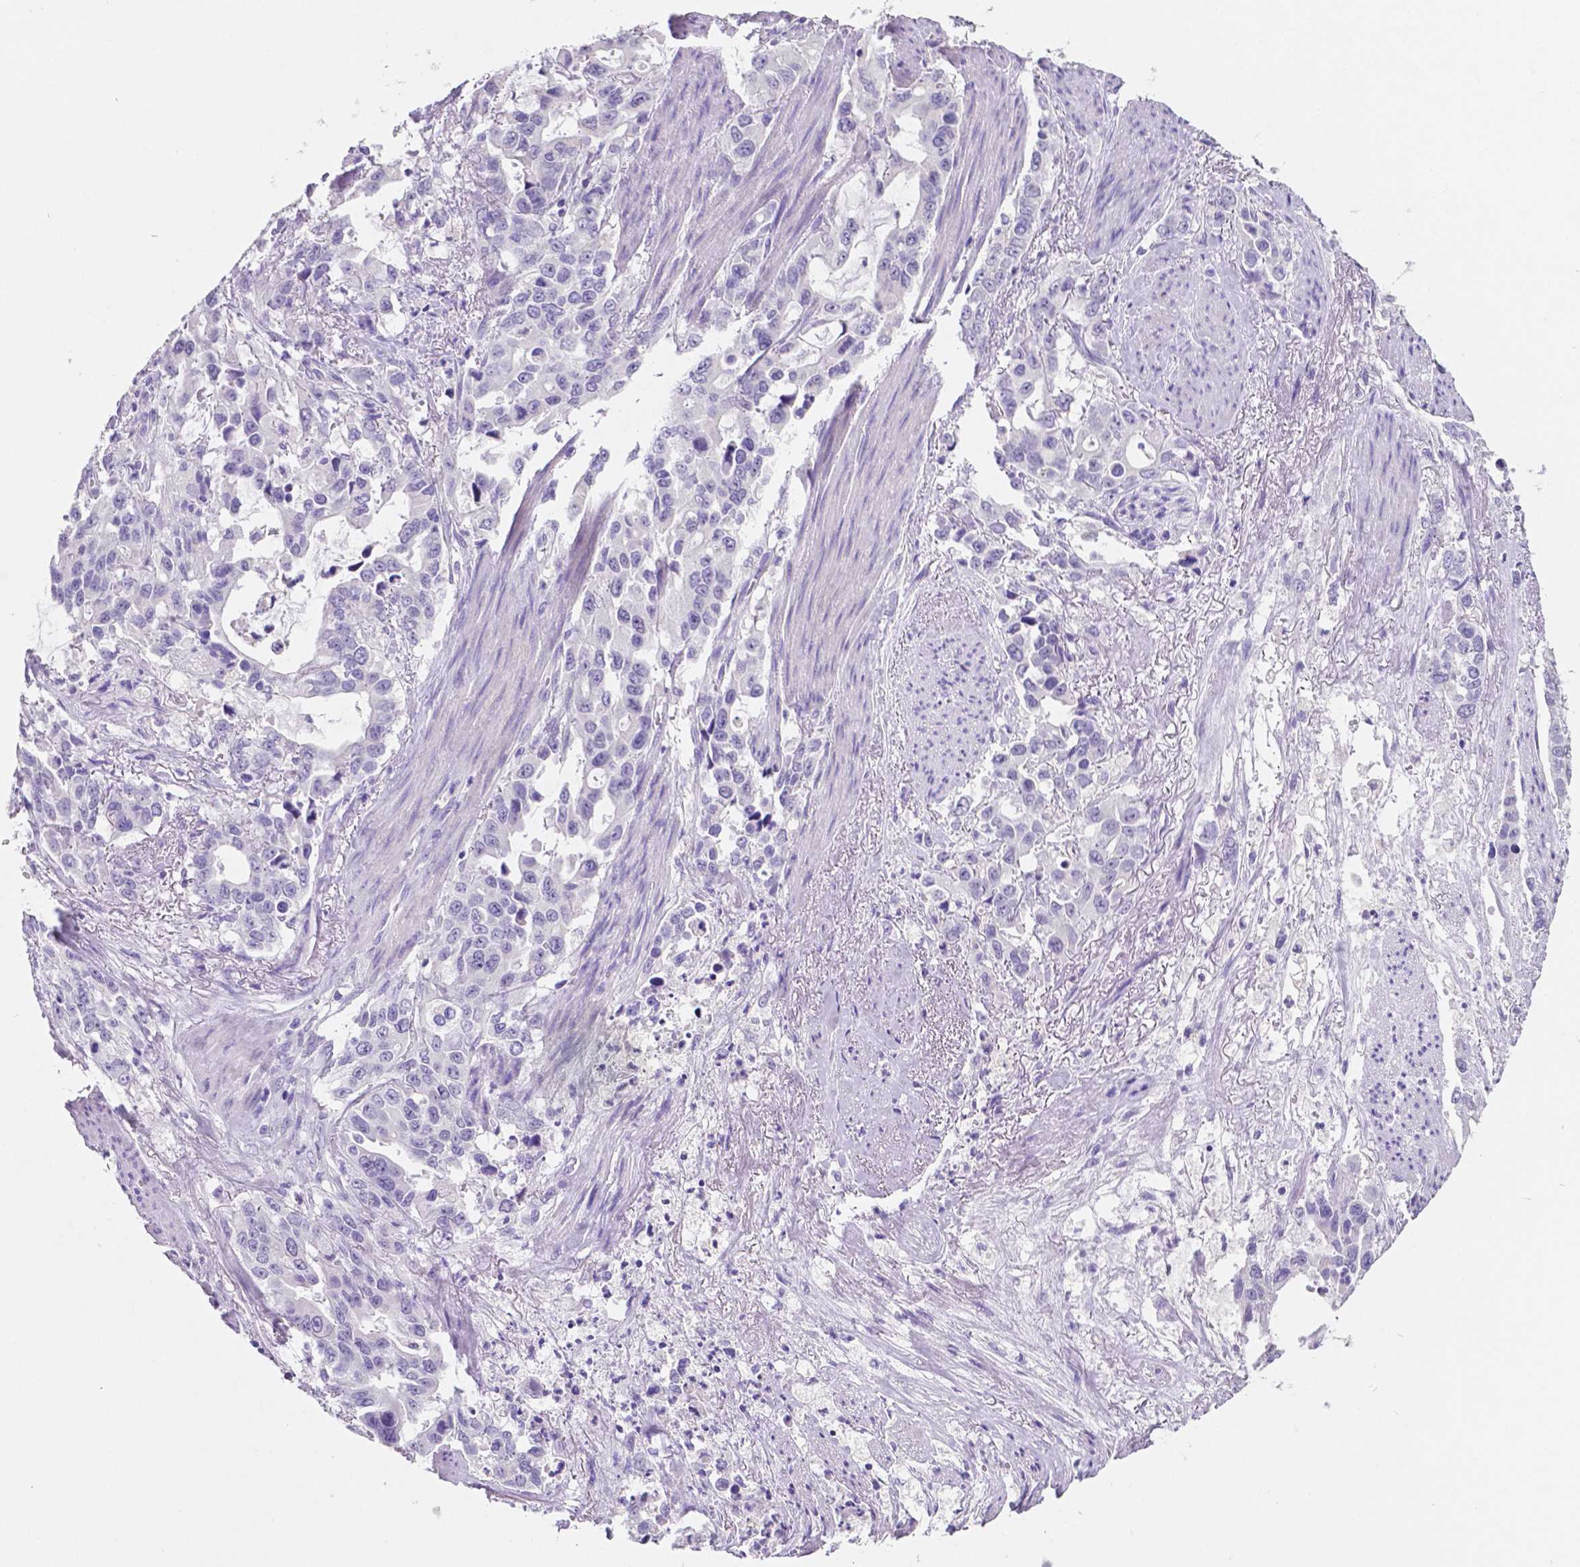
{"staining": {"intensity": "negative", "quantity": "none", "location": "none"}, "tissue": "stomach cancer", "cell_type": "Tumor cells", "image_type": "cancer", "snomed": [{"axis": "morphology", "description": "Adenocarcinoma, NOS"}, {"axis": "topography", "description": "Stomach, upper"}], "caption": "DAB (3,3'-diaminobenzidine) immunohistochemical staining of stomach cancer exhibits no significant expression in tumor cells. The staining is performed using DAB brown chromogen with nuclei counter-stained in using hematoxylin.", "gene": "SATB2", "patient": {"sex": "male", "age": 85}}